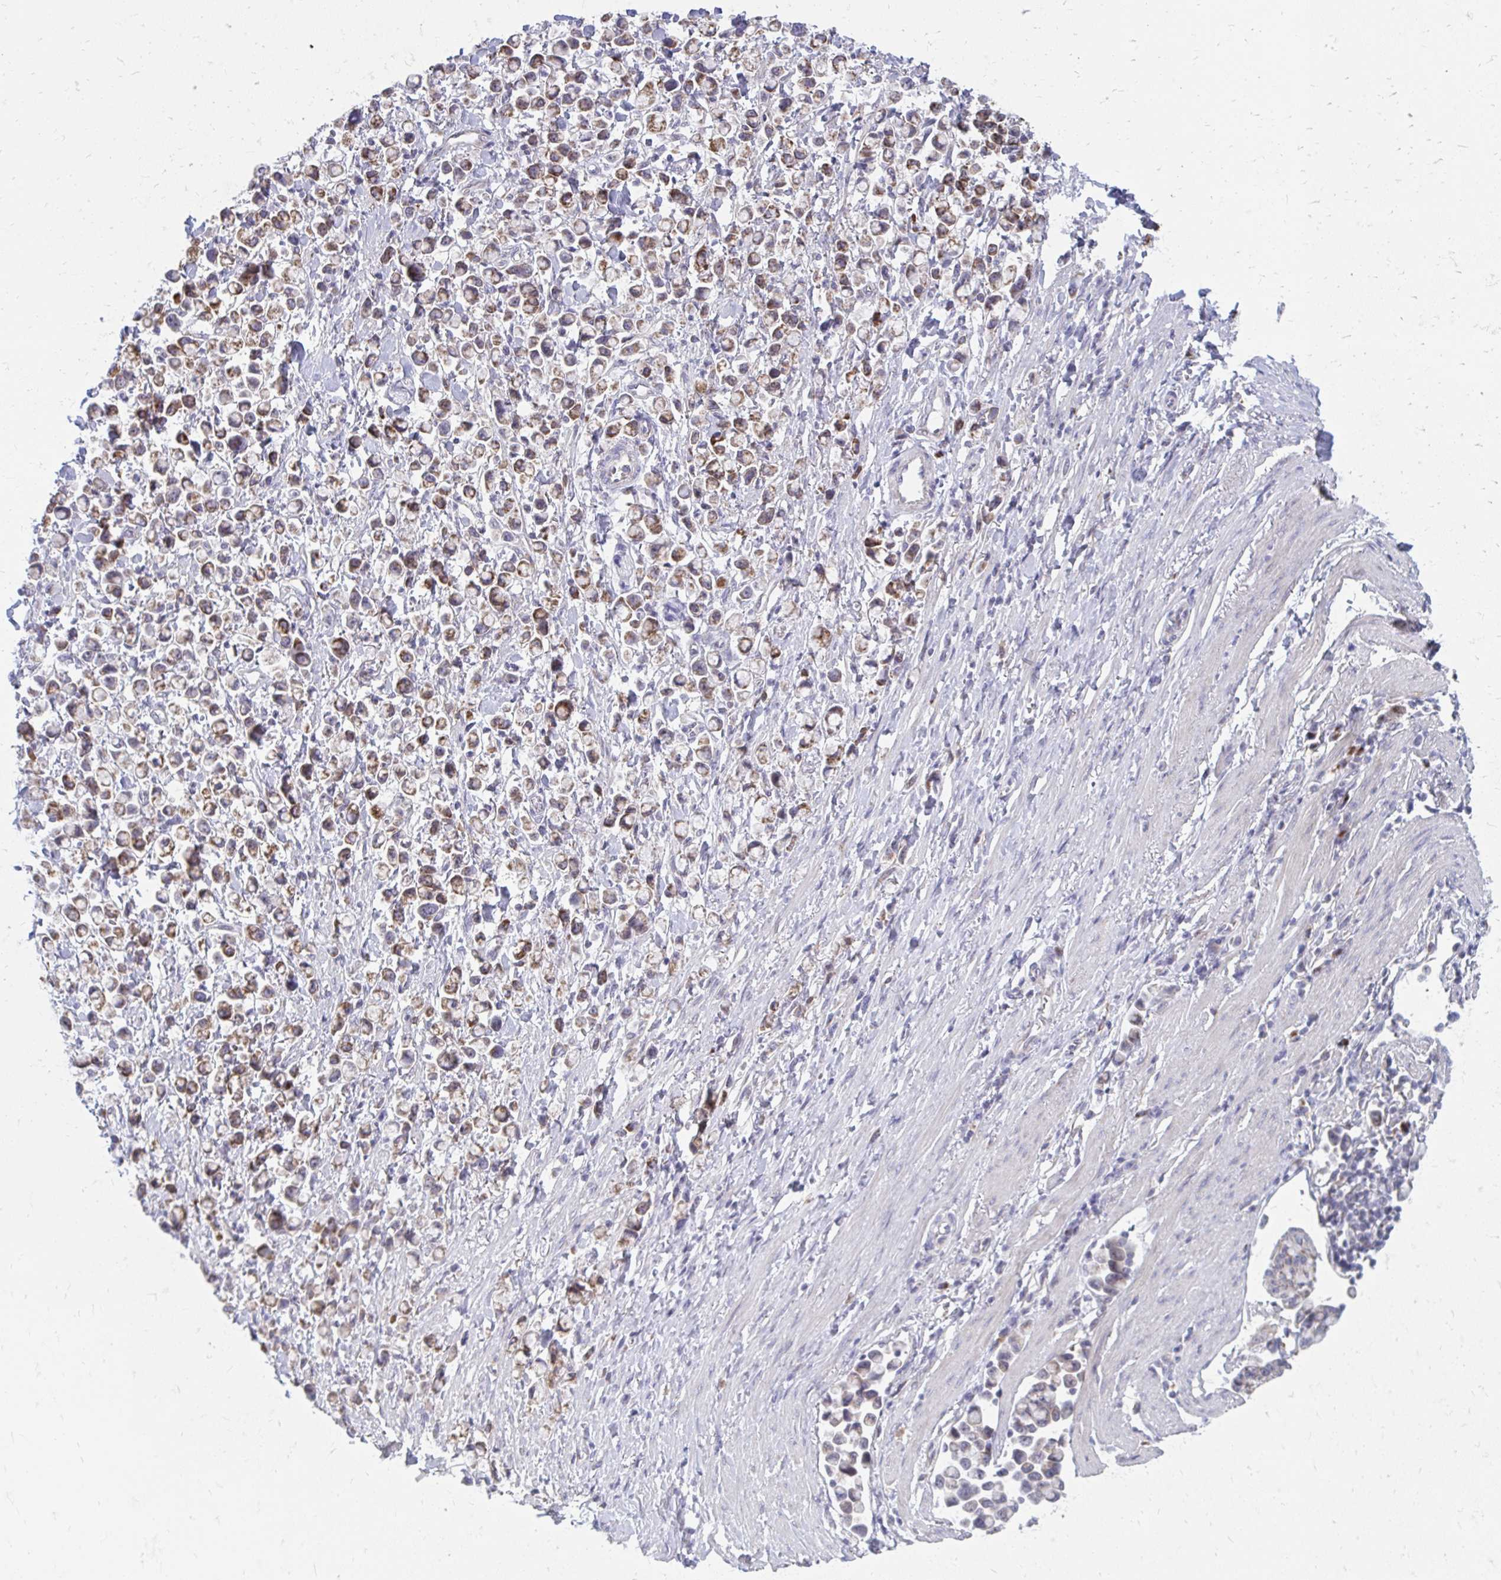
{"staining": {"intensity": "moderate", "quantity": ">75%", "location": "cytoplasmic/membranous"}, "tissue": "stomach cancer", "cell_type": "Tumor cells", "image_type": "cancer", "snomed": [{"axis": "morphology", "description": "Adenocarcinoma, NOS"}, {"axis": "topography", "description": "Stomach"}], "caption": "Immunohistochemical staining of stomach cancer (adenocarcinoma) shows medium levels of moderate cytoplasmic/membranous protein staining in approximately >75% of tumor cells. (DAB = brown stain, brightfield microscopy at high magnification).", "gene": "PABIR3", "patient": {"sex": "female", "age": 81}}